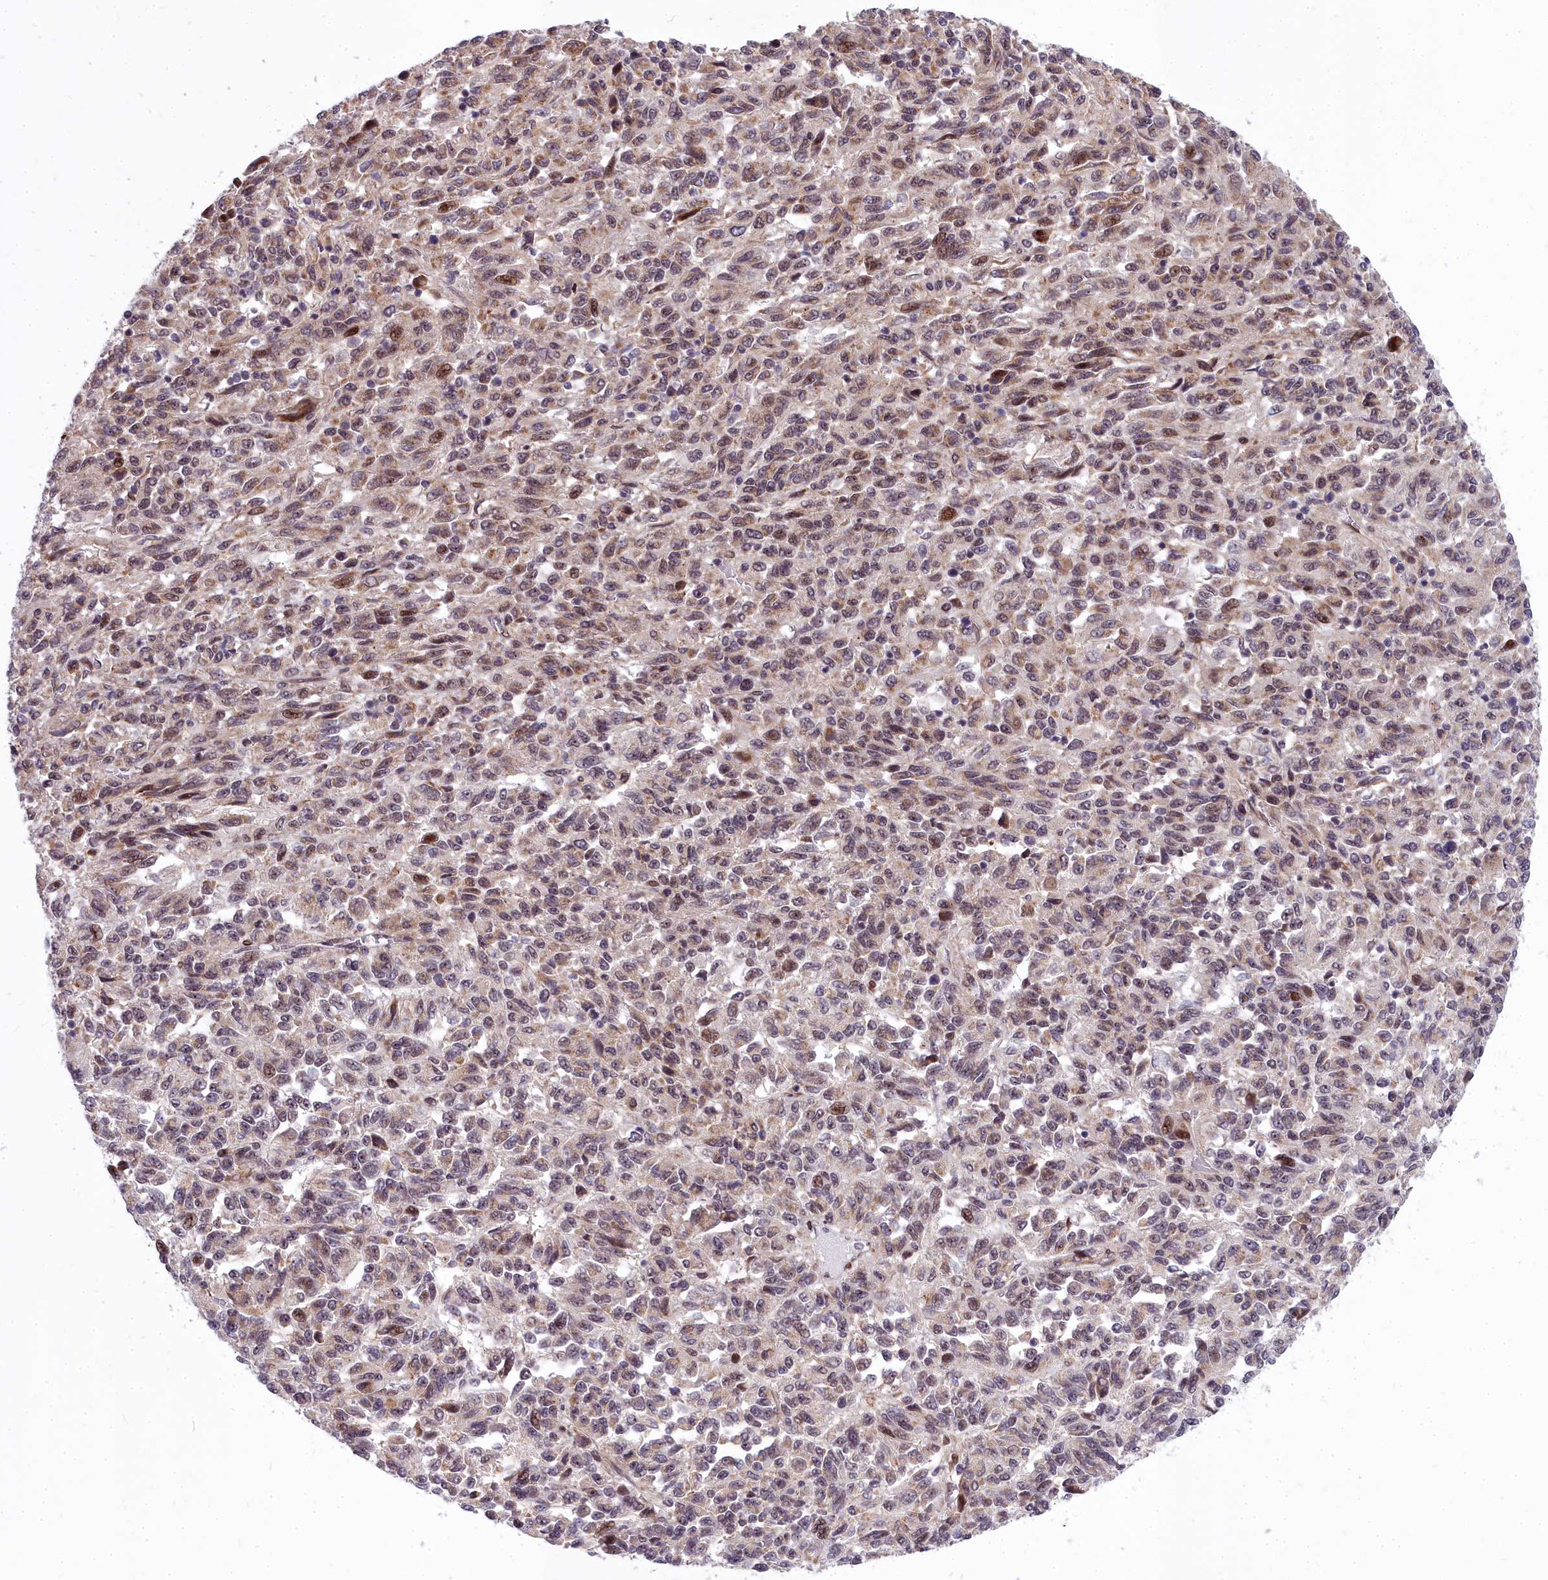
{"staining": {"intensity": "moderate", "quantity": "<25%", "location": "nuclear"}, "tissue": "melanoma", "cell_type": "Tumor cells", "image_type": "cancer", "snomed": [{"axis": "morphology", "description": "Malignant melanoma, Metastatic site"}, {"axis": "topography", "description": "Lung"}], "caption": "Protein expression analysis of human malignant melanoma (metastatic site) reveals moderate nuclear expression in approximately <25% of tumor cells.", "gene": "ABCB8", "patient": {"sex": "male", "age": 64}}